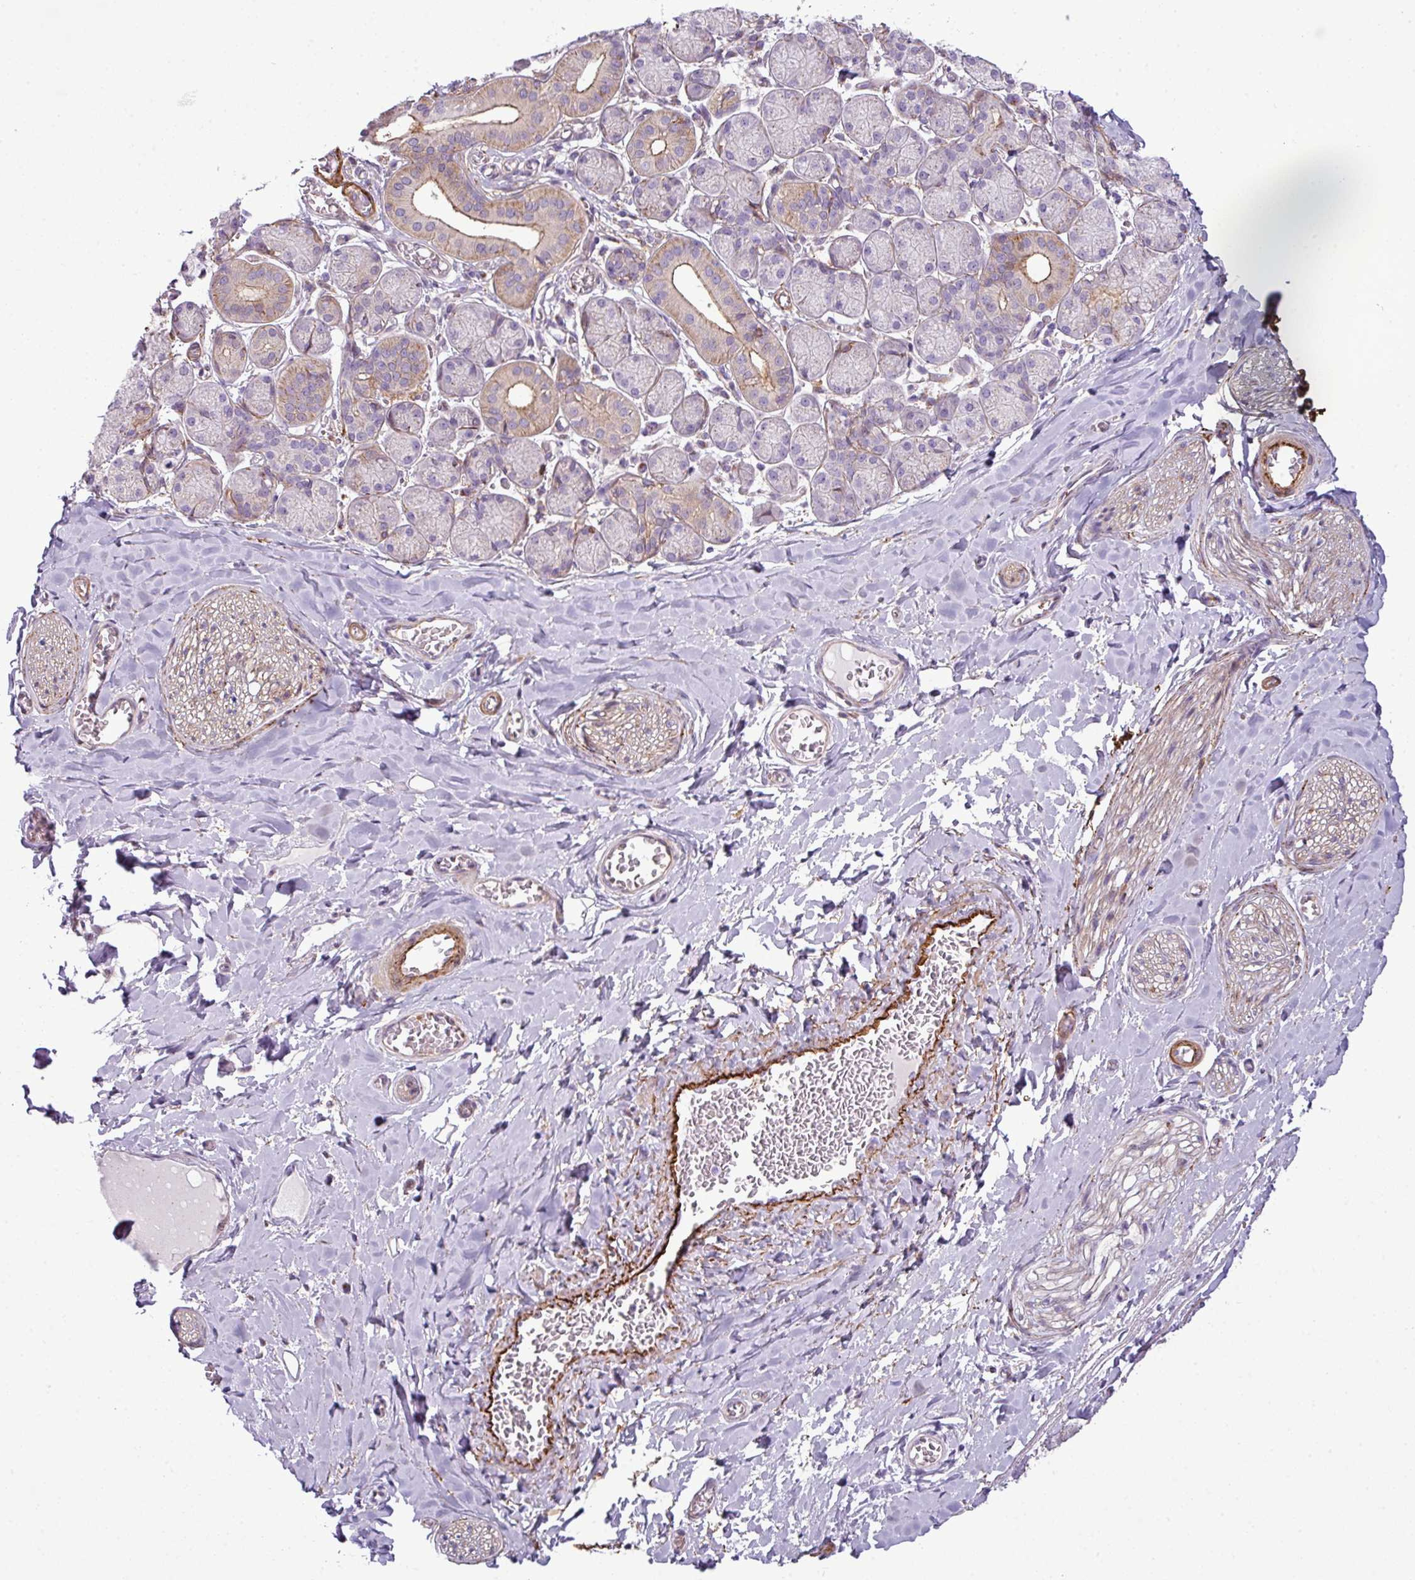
{"staining": {"intensity": "negative", "quantity": "none", "location": "none"}, "tissue": "adipose tissue", "cell_type": "Adipocytes", "image_type": "normal", "snomed": [{"axis": "morphology", "description": "Normal tissue, NOS"}, {"axis": "topography", "description": "Salivary gland"}, {"axis": "topography", "description": "Peripheral nerve tissue"}], "caption": "High magnification brightfield microscopy of unremarkable adipose tissue stained with DAB (brown) and counterstained with hematoxylin (blue): adipocytes show no significant positivity. (DAB (3,3'-diaminobenzidine) immunohistochemistry (IHC), high magnification).", "gene": "COL8A1", "patient": {"sex": "female", "age": 24}}